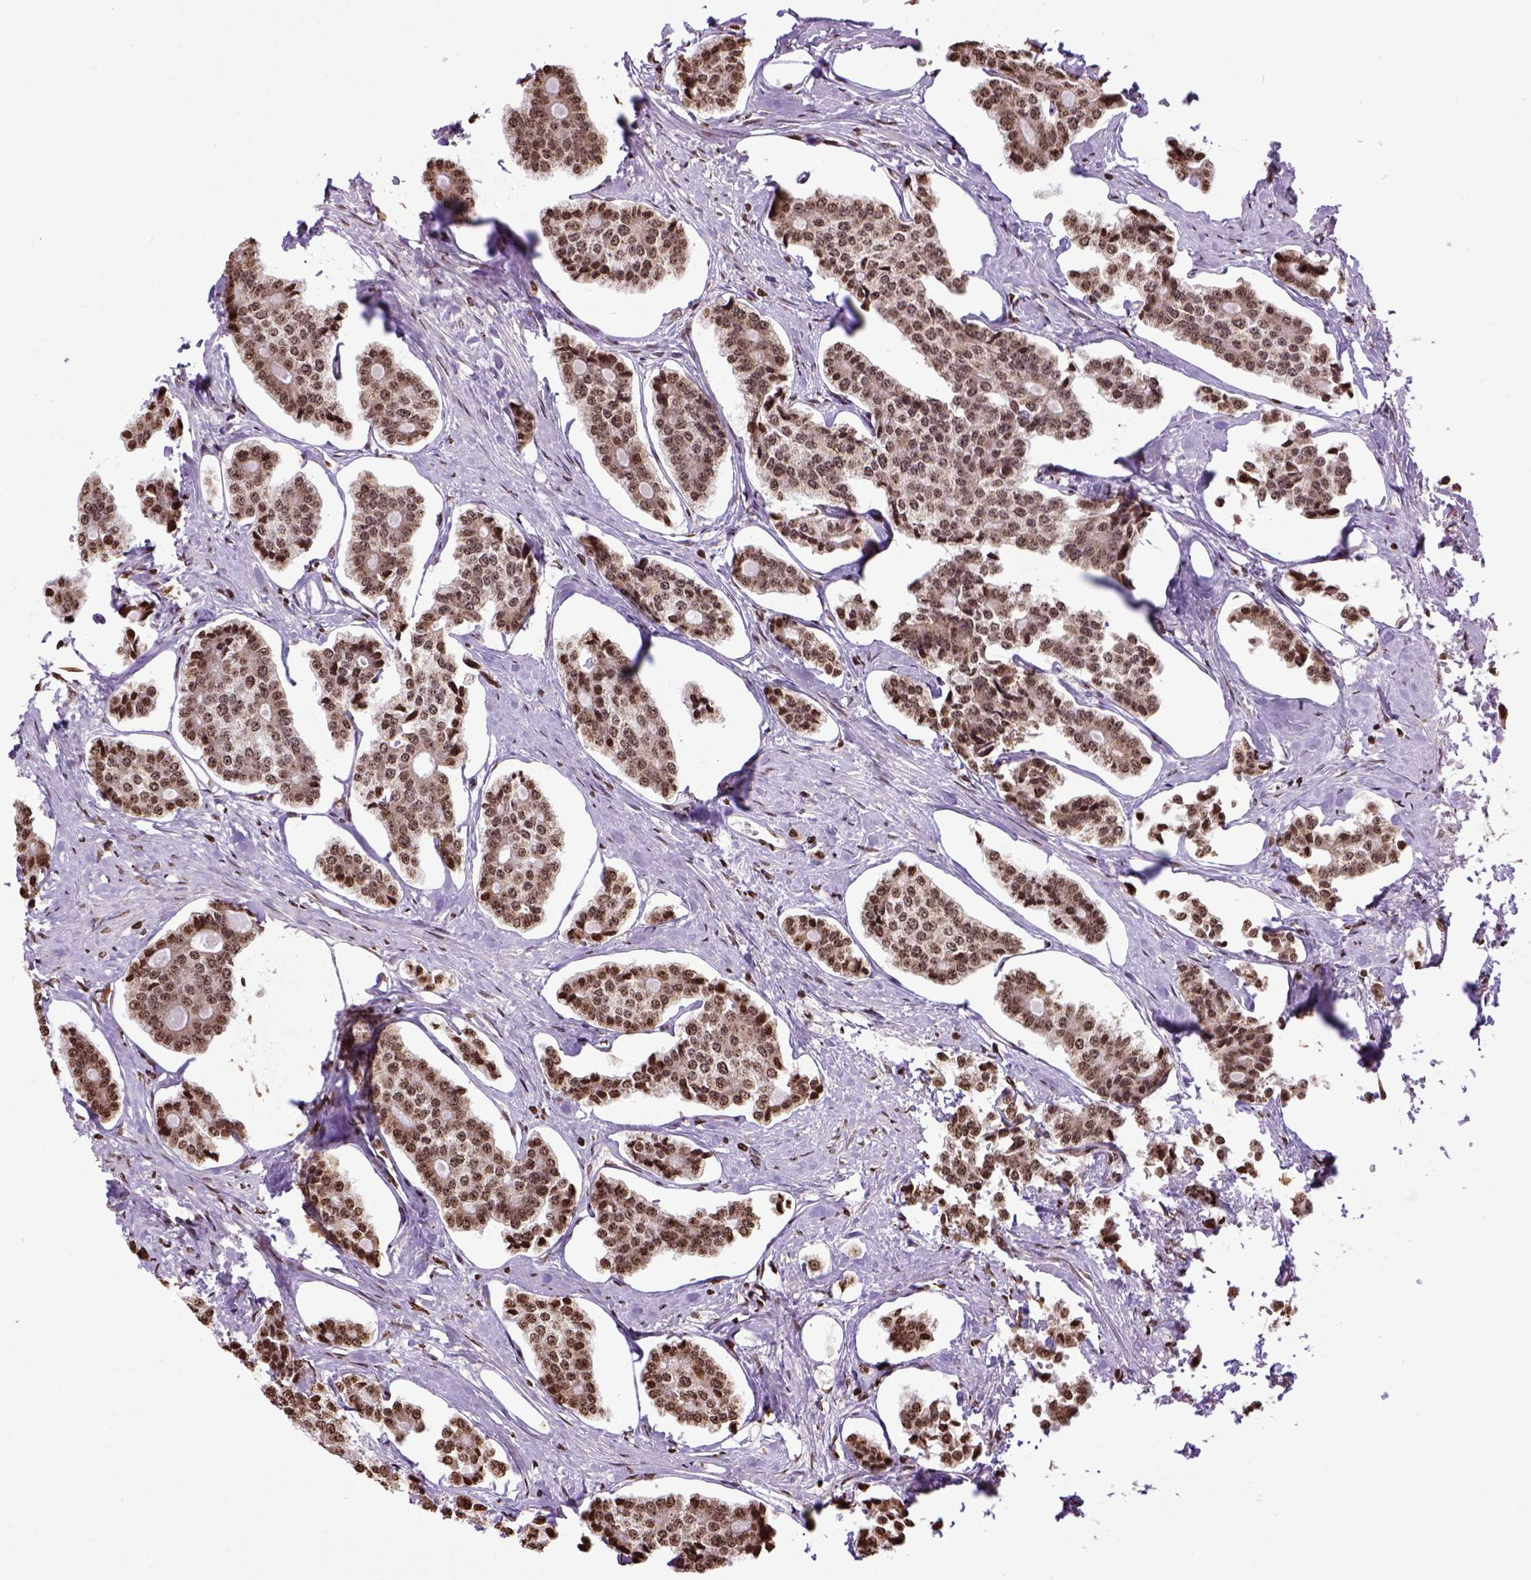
{"staining": {"intensity": "moderate", "quantity": ">75%", "location": "nuclear"}, "tissue": "carcinoid", "cell_type": "Tumor cells", "image_type": "cancer", "snomed": [{"axis": "morphology", "description": "Carcinoid, malignant, NOS"}, {"axis": "topography", "description": "Small intestine"}], "caption": "Immunohistochemistry (IHC) (DAB) staining of malignant carcinoid exhibits moderate nuclear protein positivity in approximately >75% of tumor cells.", "gene": "ZNF75D", "patient": {"sex": "female", "age": 65}}